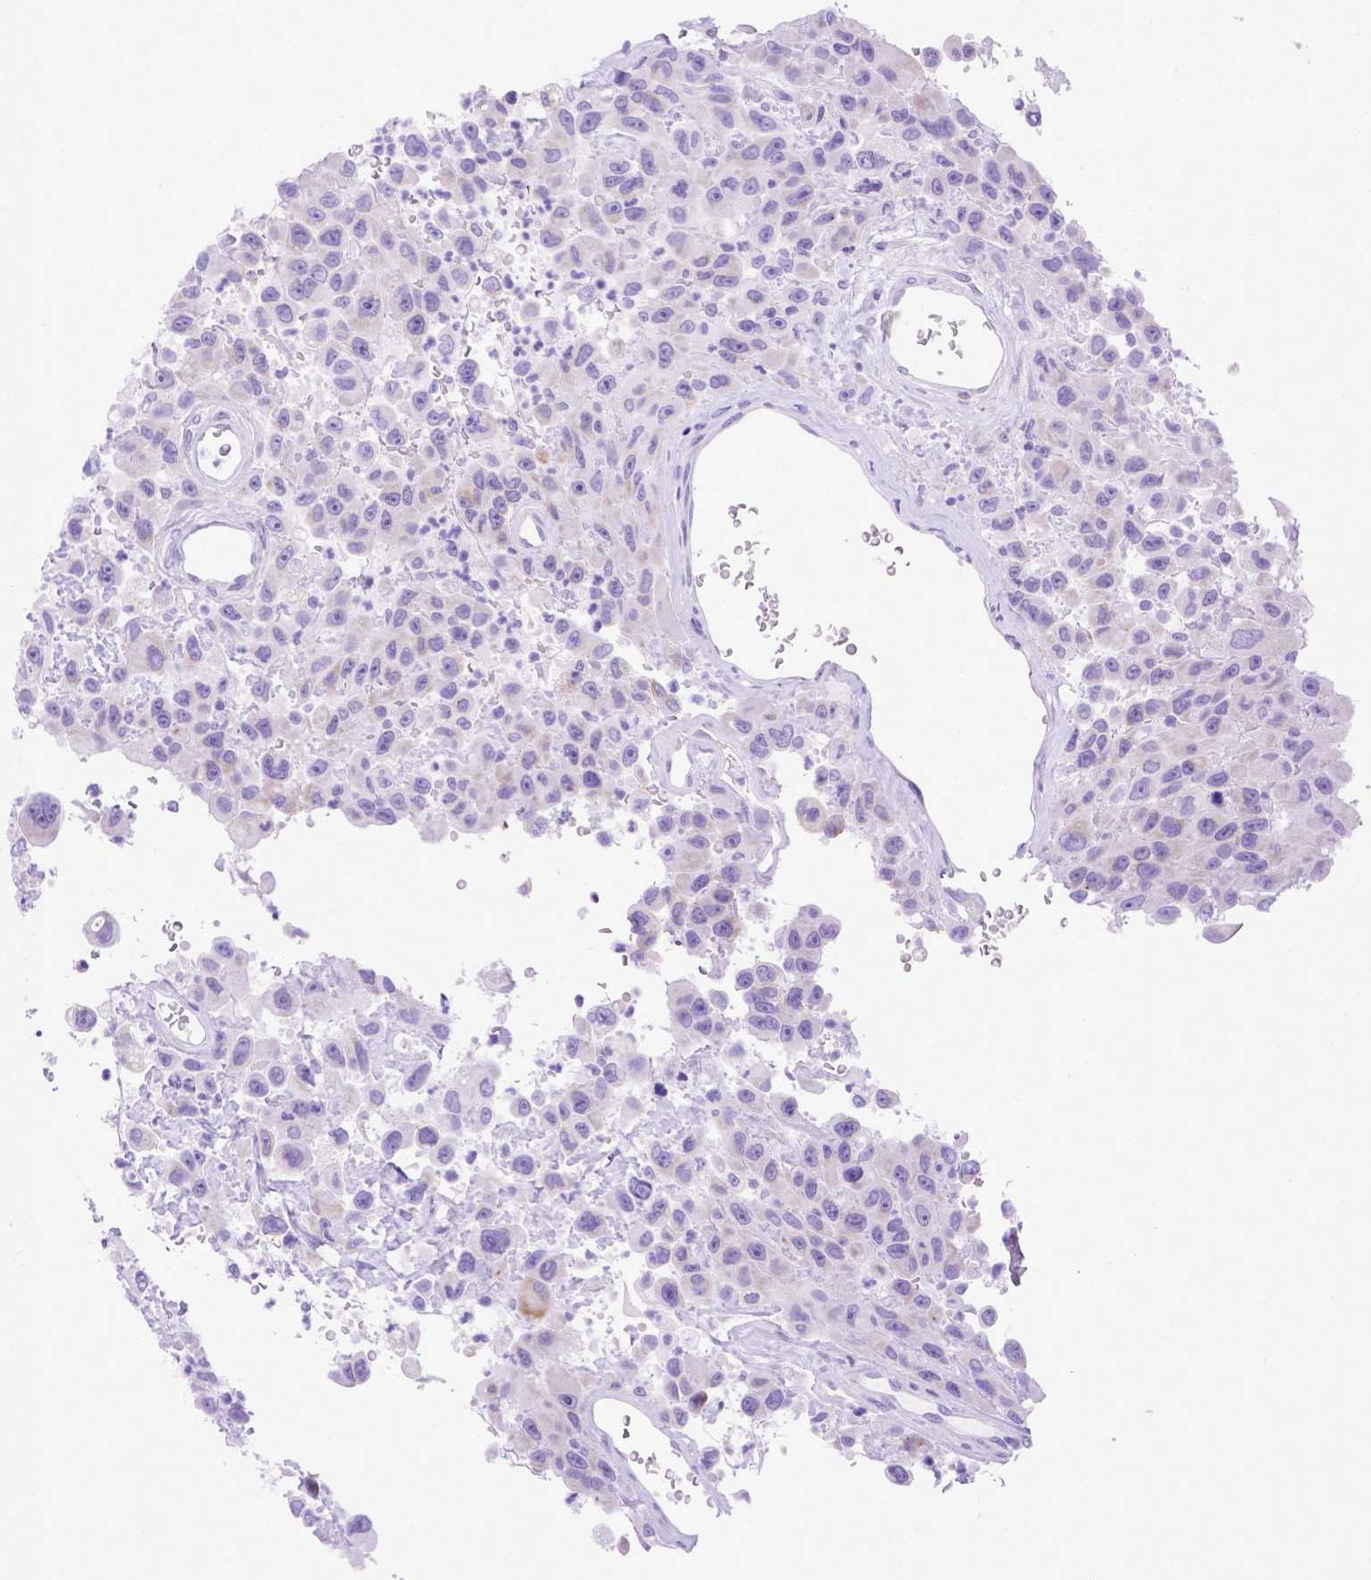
{"staining": {"intensity": "negative", "quantity": "none", "location": "none"}, "tissue": "urothelial cancer", "cell_type": "Tumor cells", "image_type": "cancer", "snomed": [{"axis": "morphology", "description": "Urothelial carcinoma, High grade"}, {"axis": "topography", "description": "Urinary bladder"}], "caption": "Immunohistochemistry (IHC) of human urothelial cancer demonstrates no expression in tumor cells.", "gene": "MEOX2", "patient": {"sex": "male", "age": 53}}